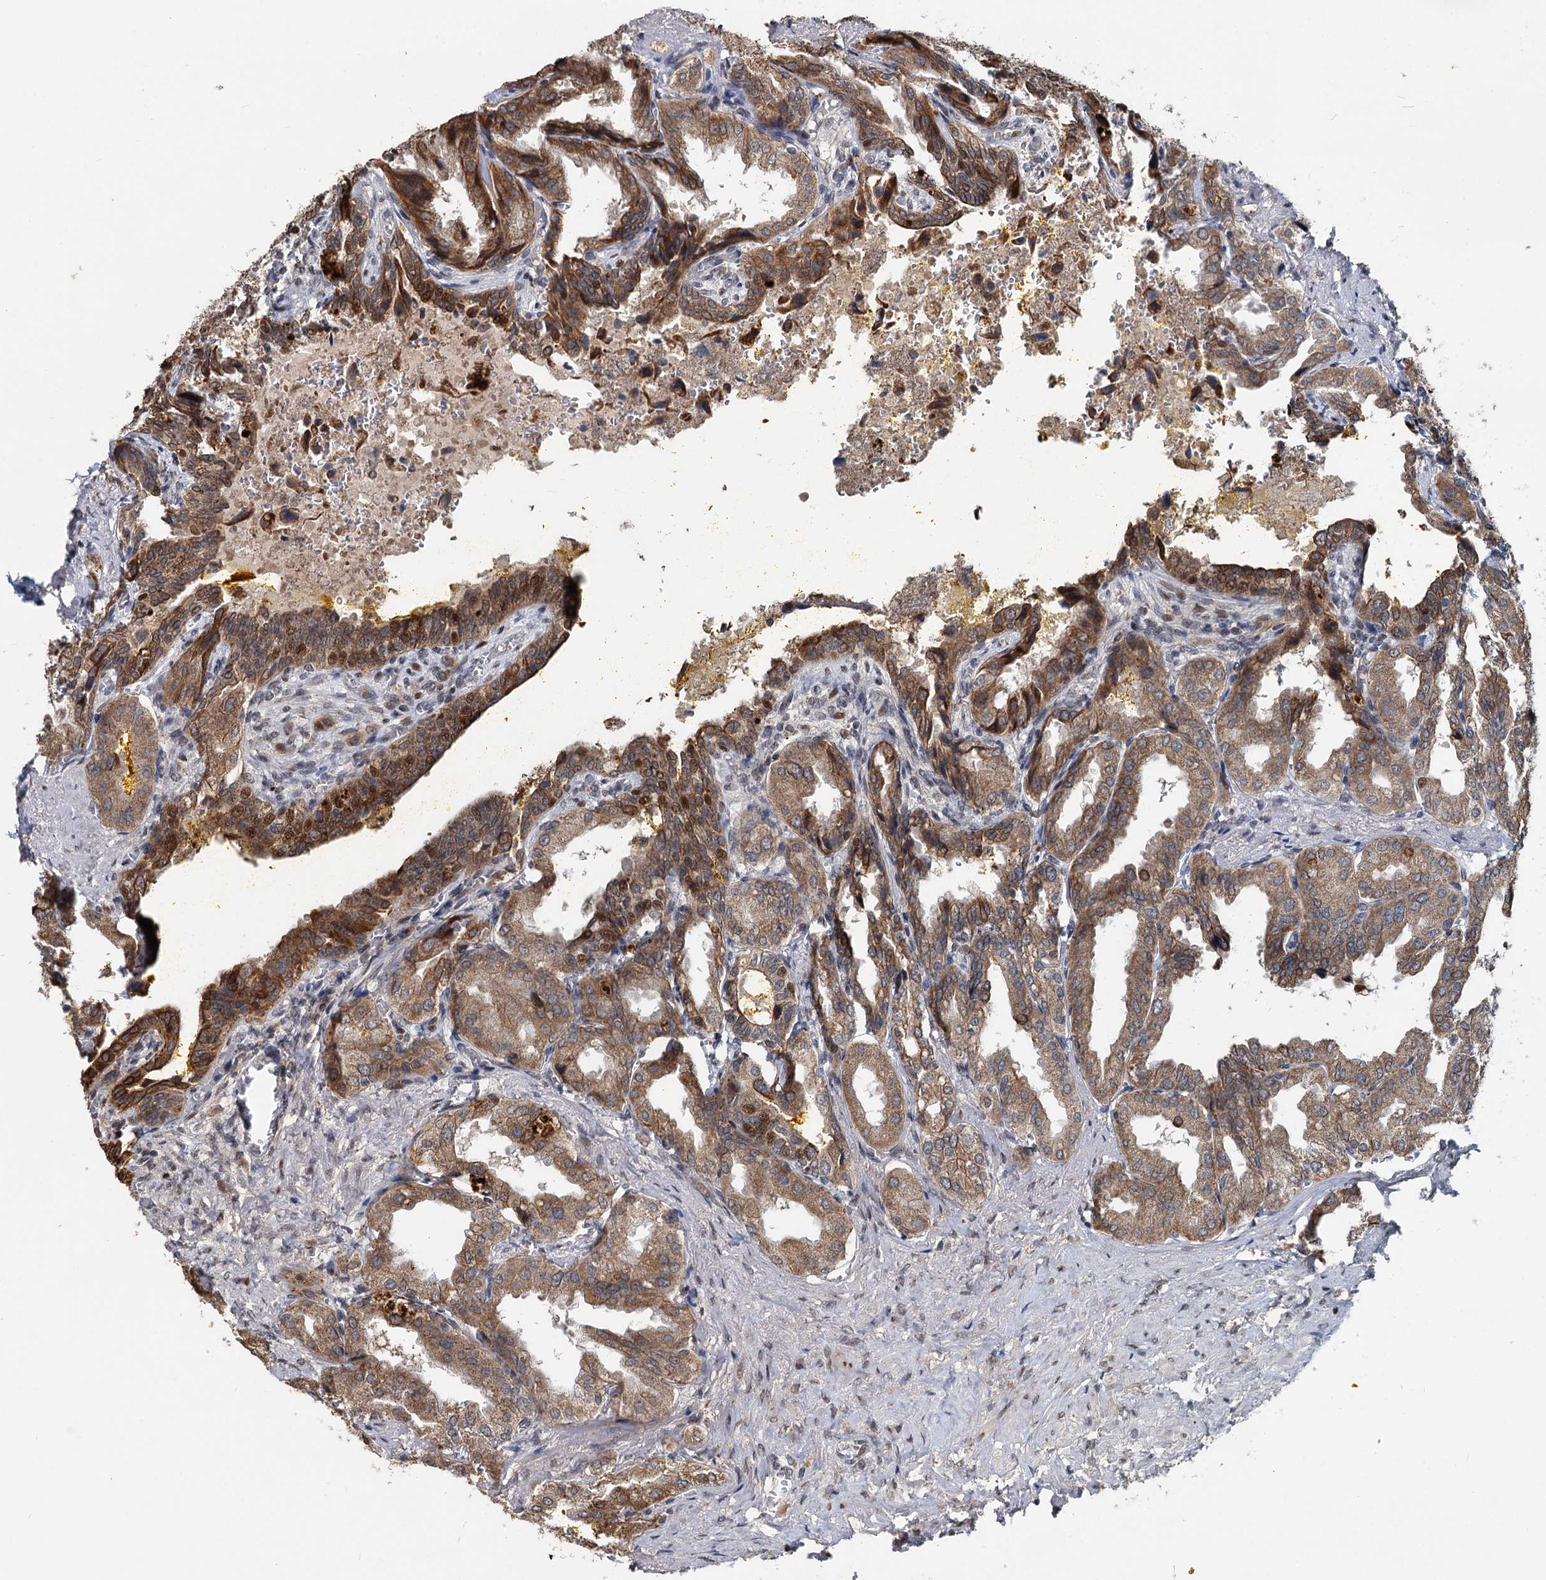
{"staining": {"intensity": "moderate", "quantity": ">75%", "location": "cytoplasmic/membranous"}, "tissue": "seminal vesicle", "cell_type": "Glandular cells", "image_type": "normal", "snomed": [{"axis": "morphology", "description": "Normal tissue, NOS"}, {"axis": "topography", "description": "Seminal veicle"}], "caption": "The immunohistochemical stain shows moderate cytoplasmic/membranous expression in glandular cells of unremarkable seminal vesicle. (Brightfield microscopy of DAB IHC at high magnification).", "gene": "RITA1", "patient": {"sex": "male", "age": 63}}